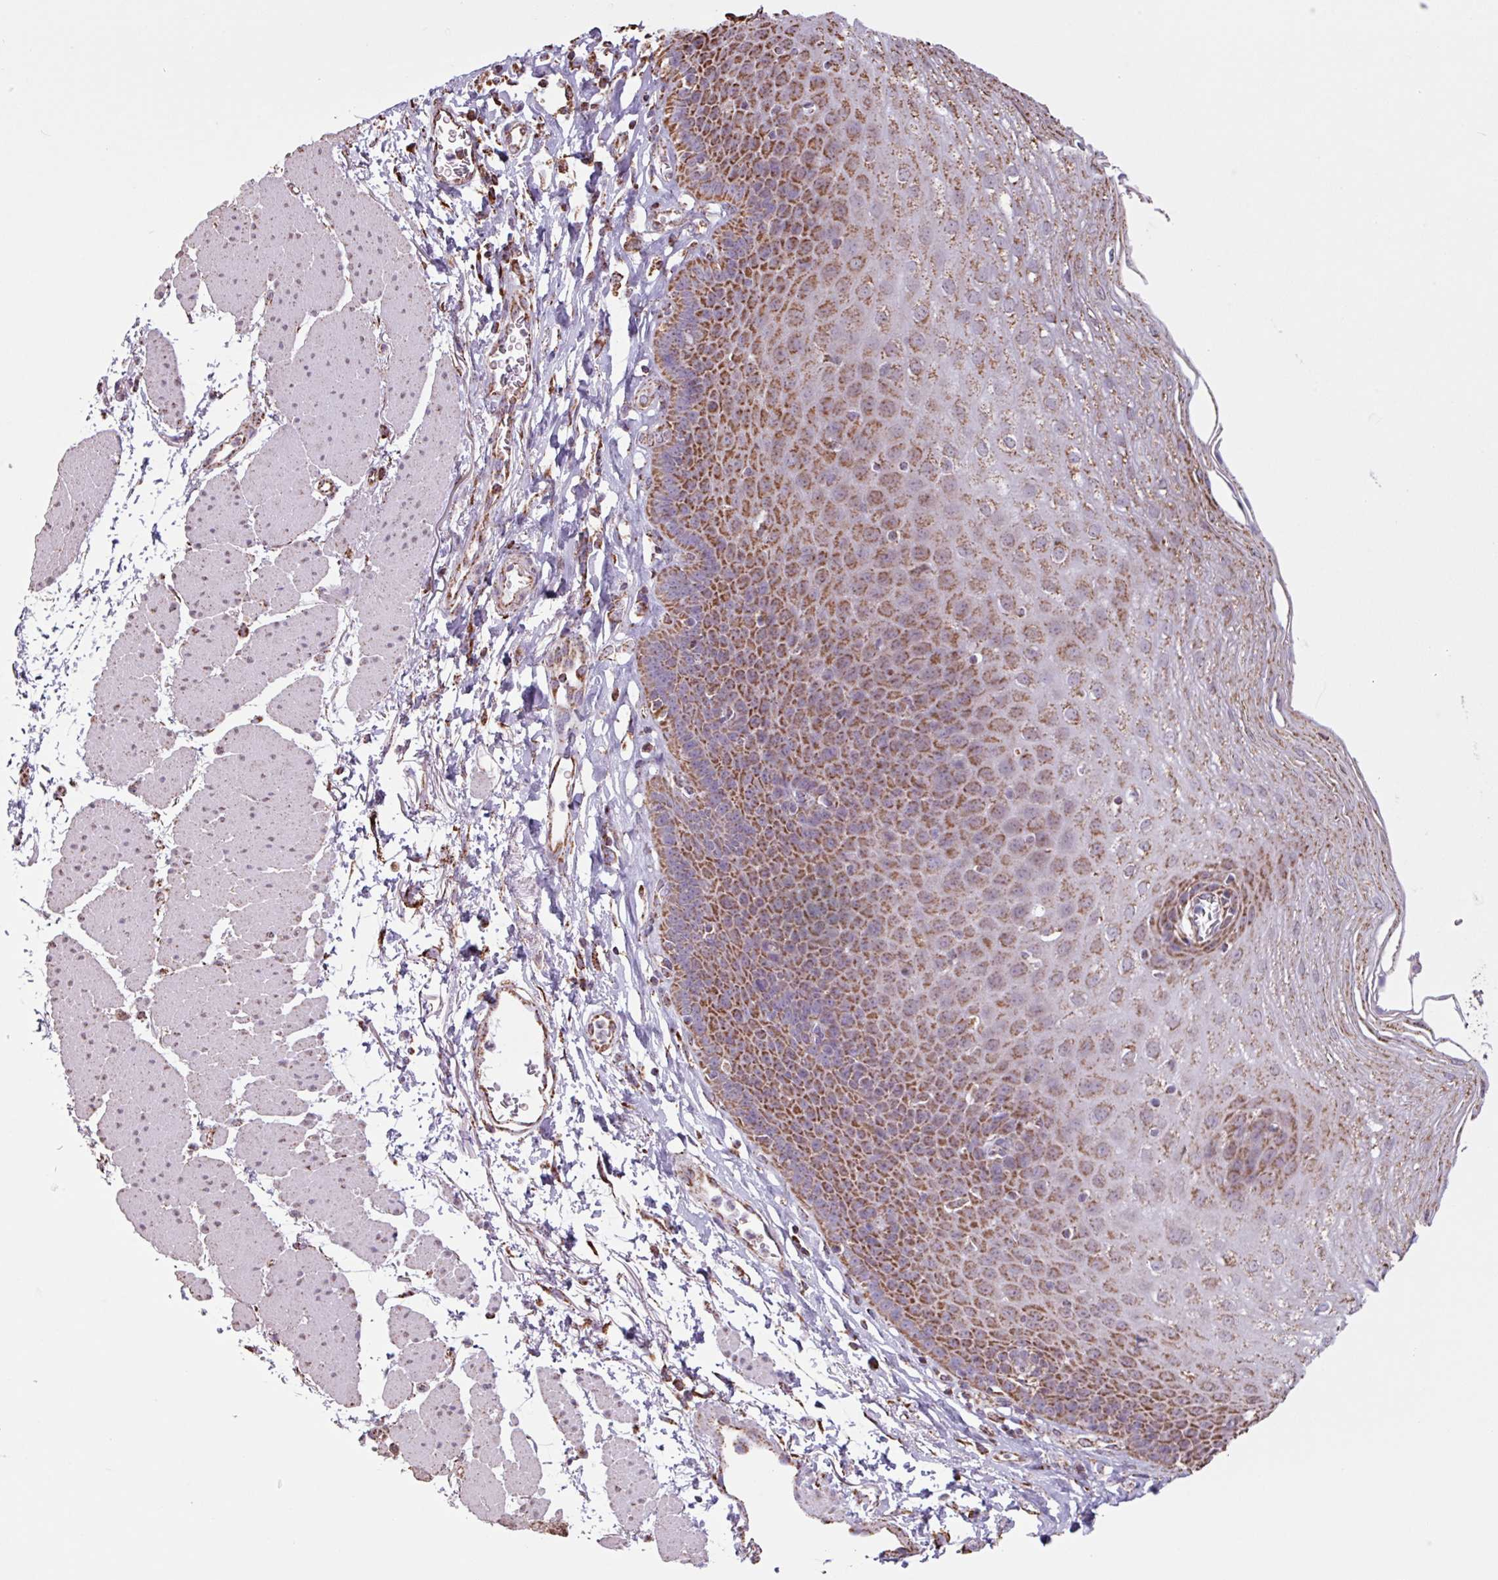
{"staining": {"intensity": "strong", "quantity": "25%-75%", "location": "cytoplasmic/membranous"}, "tissue": "esophagus", "cell_type": "Squamous epithelial cells", "image_type": "normal", "snomed": [{"axis": "morphology", "description": "Normal tissue, NOS"}, {"axis": "topography", "description": "Esophagus"}], "caption": "Esophagus stained with a brown dye shows strong cytoplasmic/membranous positive expression in about 25%-75% of squamous epithelial cells.", "gene": "ALG8", "patient": {"sex": "female", "age": 81}}